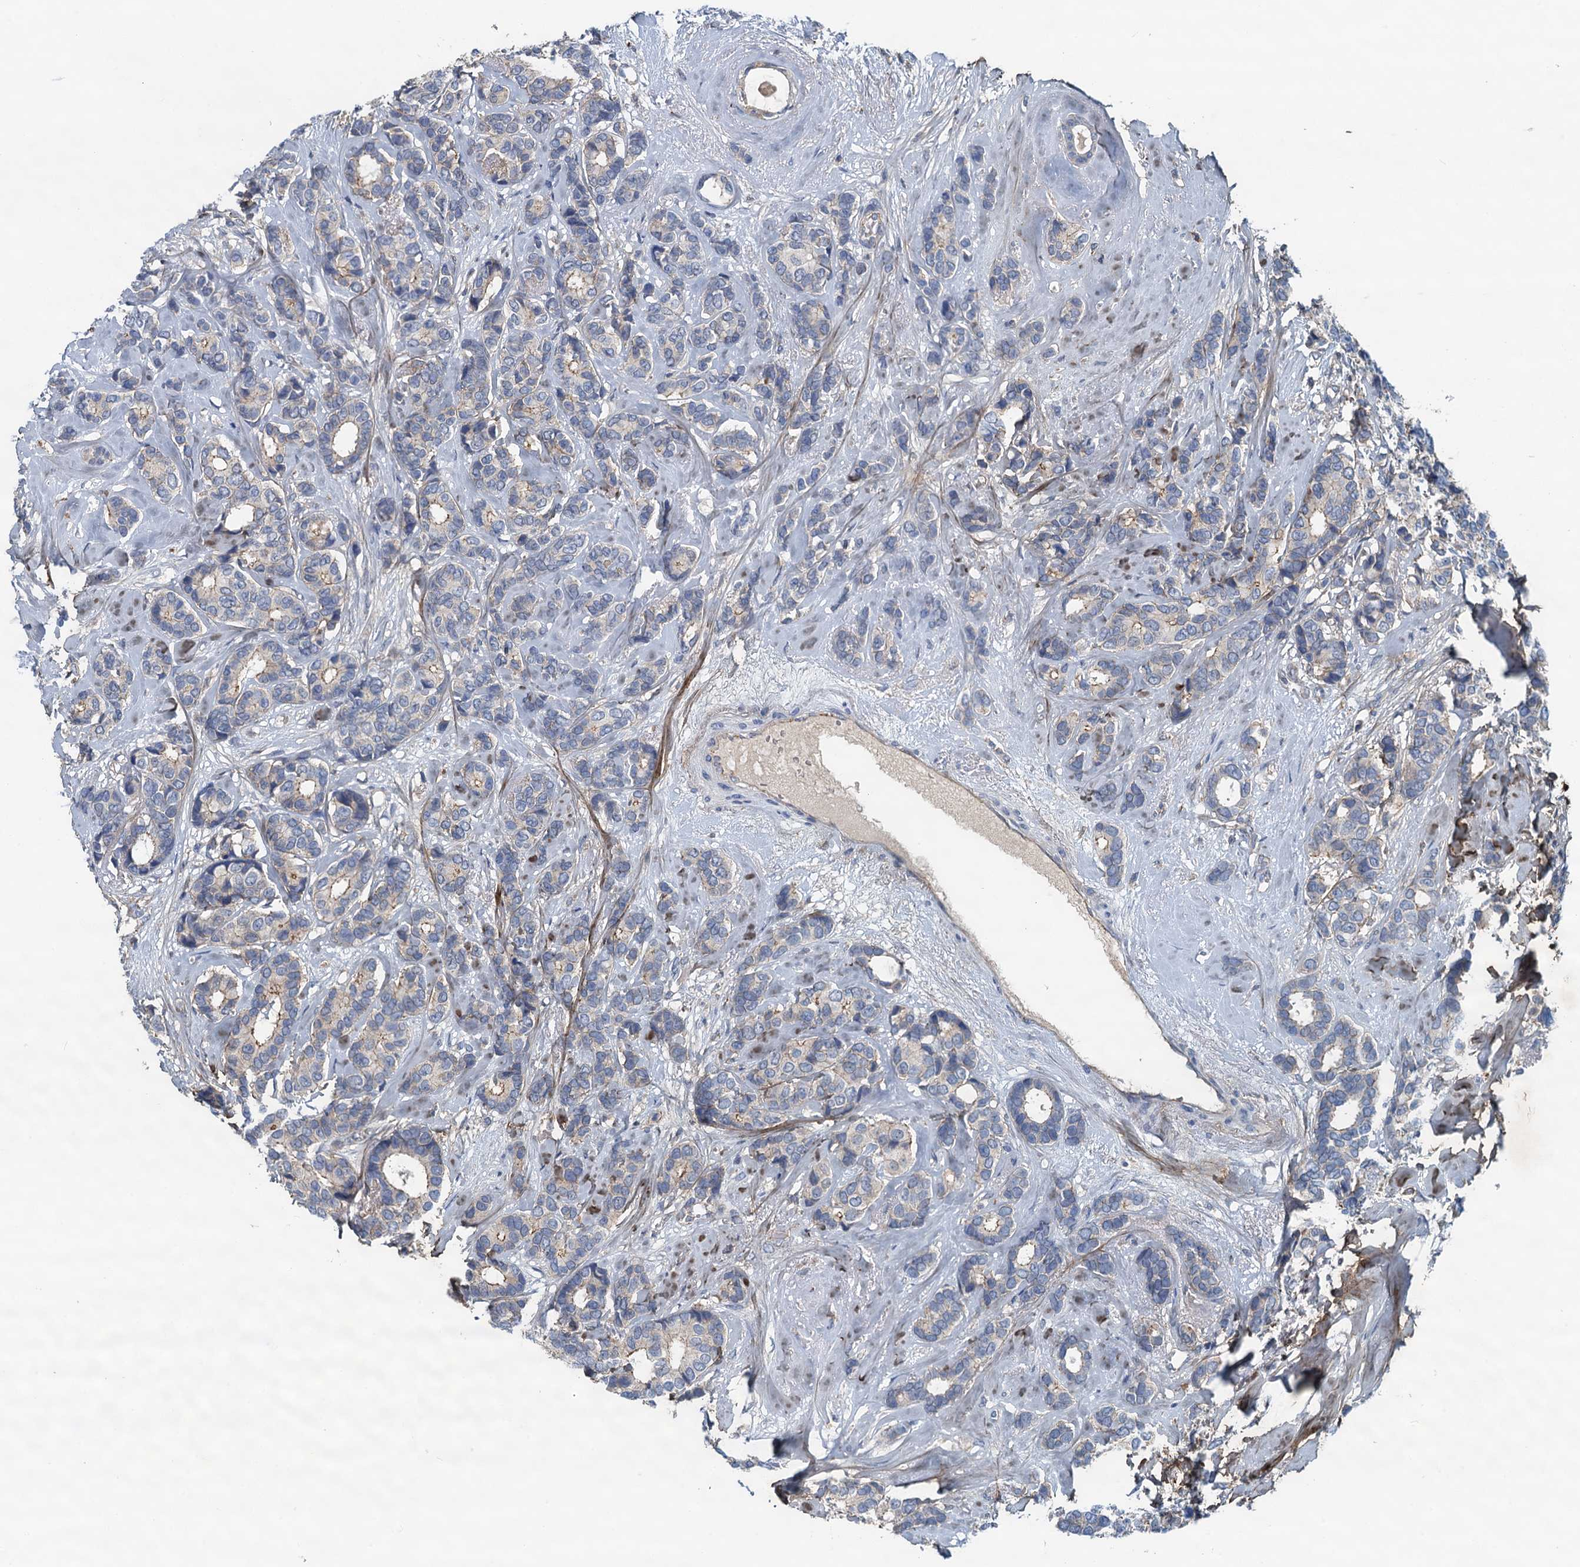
{"staining": {"intensity": "negative", "quantity": "none", "location": "none"}, "tissue": "breast cancer", "cell_type": "Tumor cells", "image_type": "cancer", "snomed": [{"axis": "morphology", "description": "Duct carcinoma"}, {"axis": "topography", "description": "Breast"}], "caption": "Immunohistochemical staining of human breast cancer (invasive ductal carcinoma) exhibits no significant staining in tumor cells. The staining is performed using DAB (3,3'-diaminobenzidine) brown chromogen with nuclei counter-stained in using hematoxylin.", "gene": "THAP10", "patient": {"sex": "female", "age": 87}}